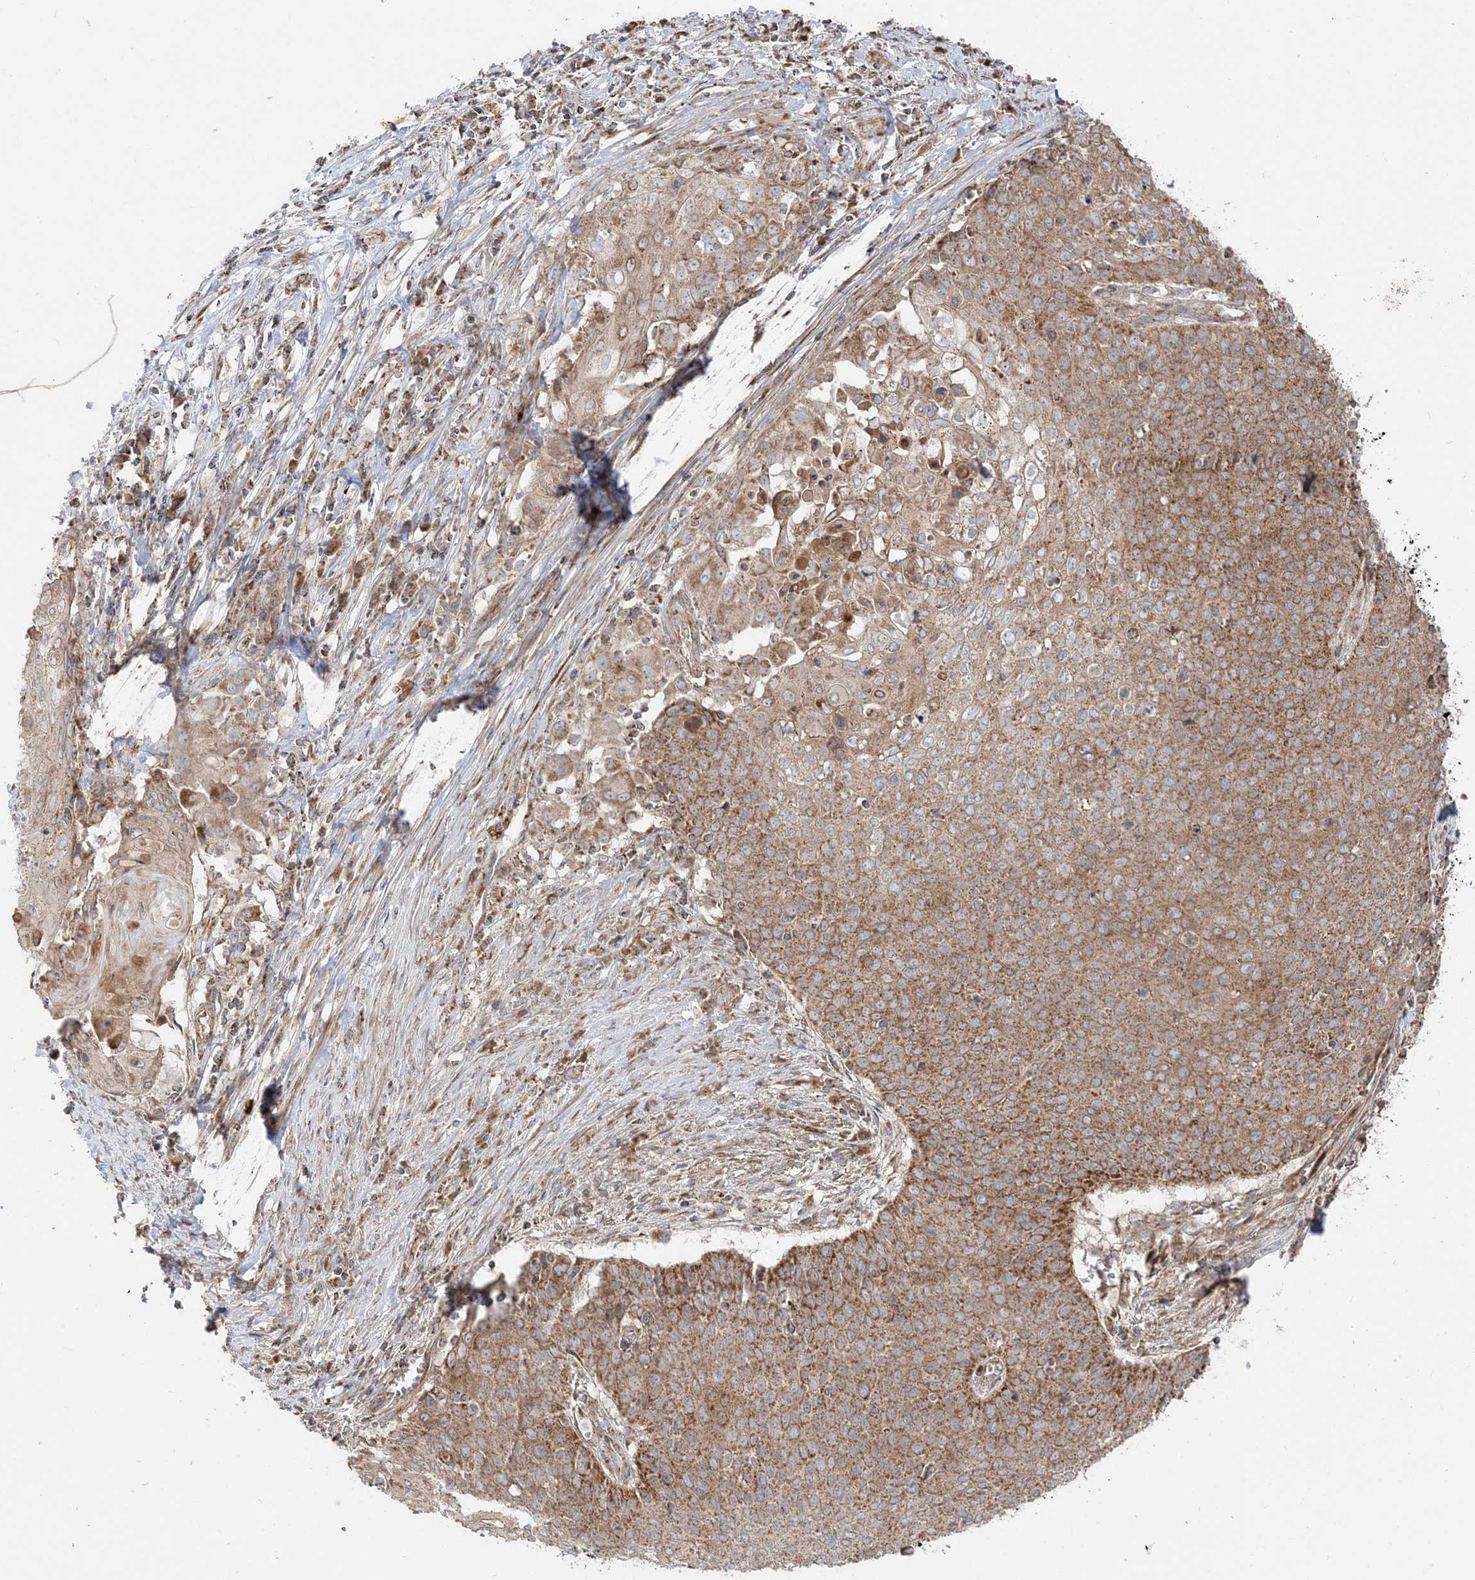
{"staining": {"intensity": "moderate", "quantity": ">75%", "location": "cytoplasmic/membranous"}, "tissue": "cervical cancer", "cell_type": "Tumor cells", "image_type": "cancer", "snomed": [{"axis": "morphology", "description": "Squamous cell carcinoma, NOS"}, {"axis": "topography", "description": "Cervix"}], "caption": "Protein analysis of cervical cancer tissue demonstrates moderate cytoplasmic/membranous expression in about >75% of tumor cells. (DAB = brown stain, brightfield microscopy at high magnification).", "gene": "AARS2", "patient": {"sex": "female", "age": 39}}